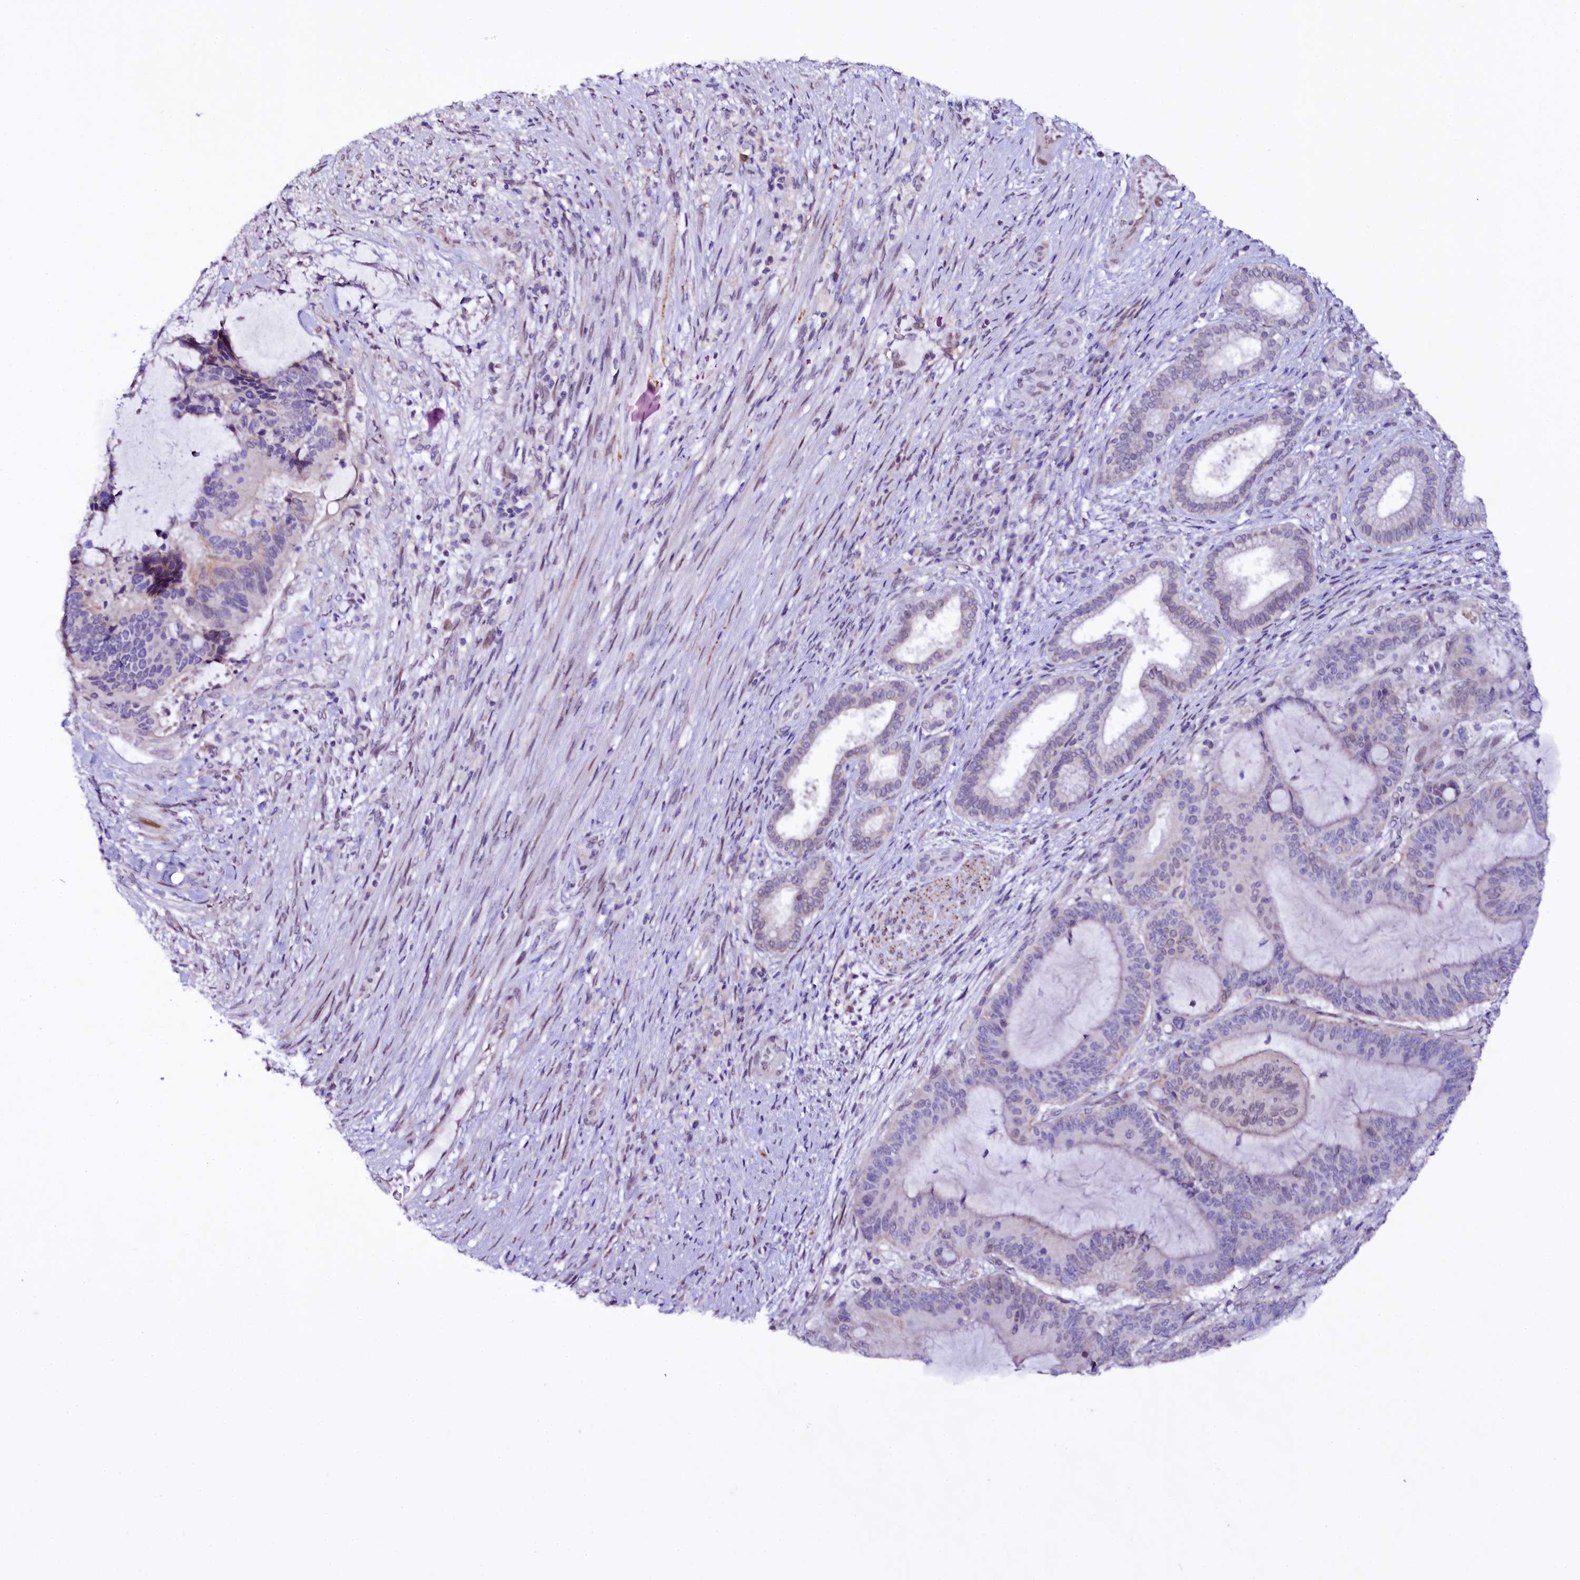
{"staining": {"intensity": "negative", "quantity": "none", "location": "none"}, "tissue": "liver cancer", "cell_type": "Tumor cells", "image_type": "cancer", "snomed": [{"axis": "morphology", "description": "Normal tissue, NOS"}, {"axis": "morphology", "description": "Cholangiocarcinoma"}, {"axis": "topography", "description": "Liver"}, {"axis": "topography", "description": "Peripheral nerve tissue"}], "caption": "A high-resolution photomicrograph shows IHC staining of liver cancer (cholangiocarcinoma), which demonstrates no significant positivity in tumor cells.", "gene": "ZNF226", "patient": {"sex": "female", "age": 73}}